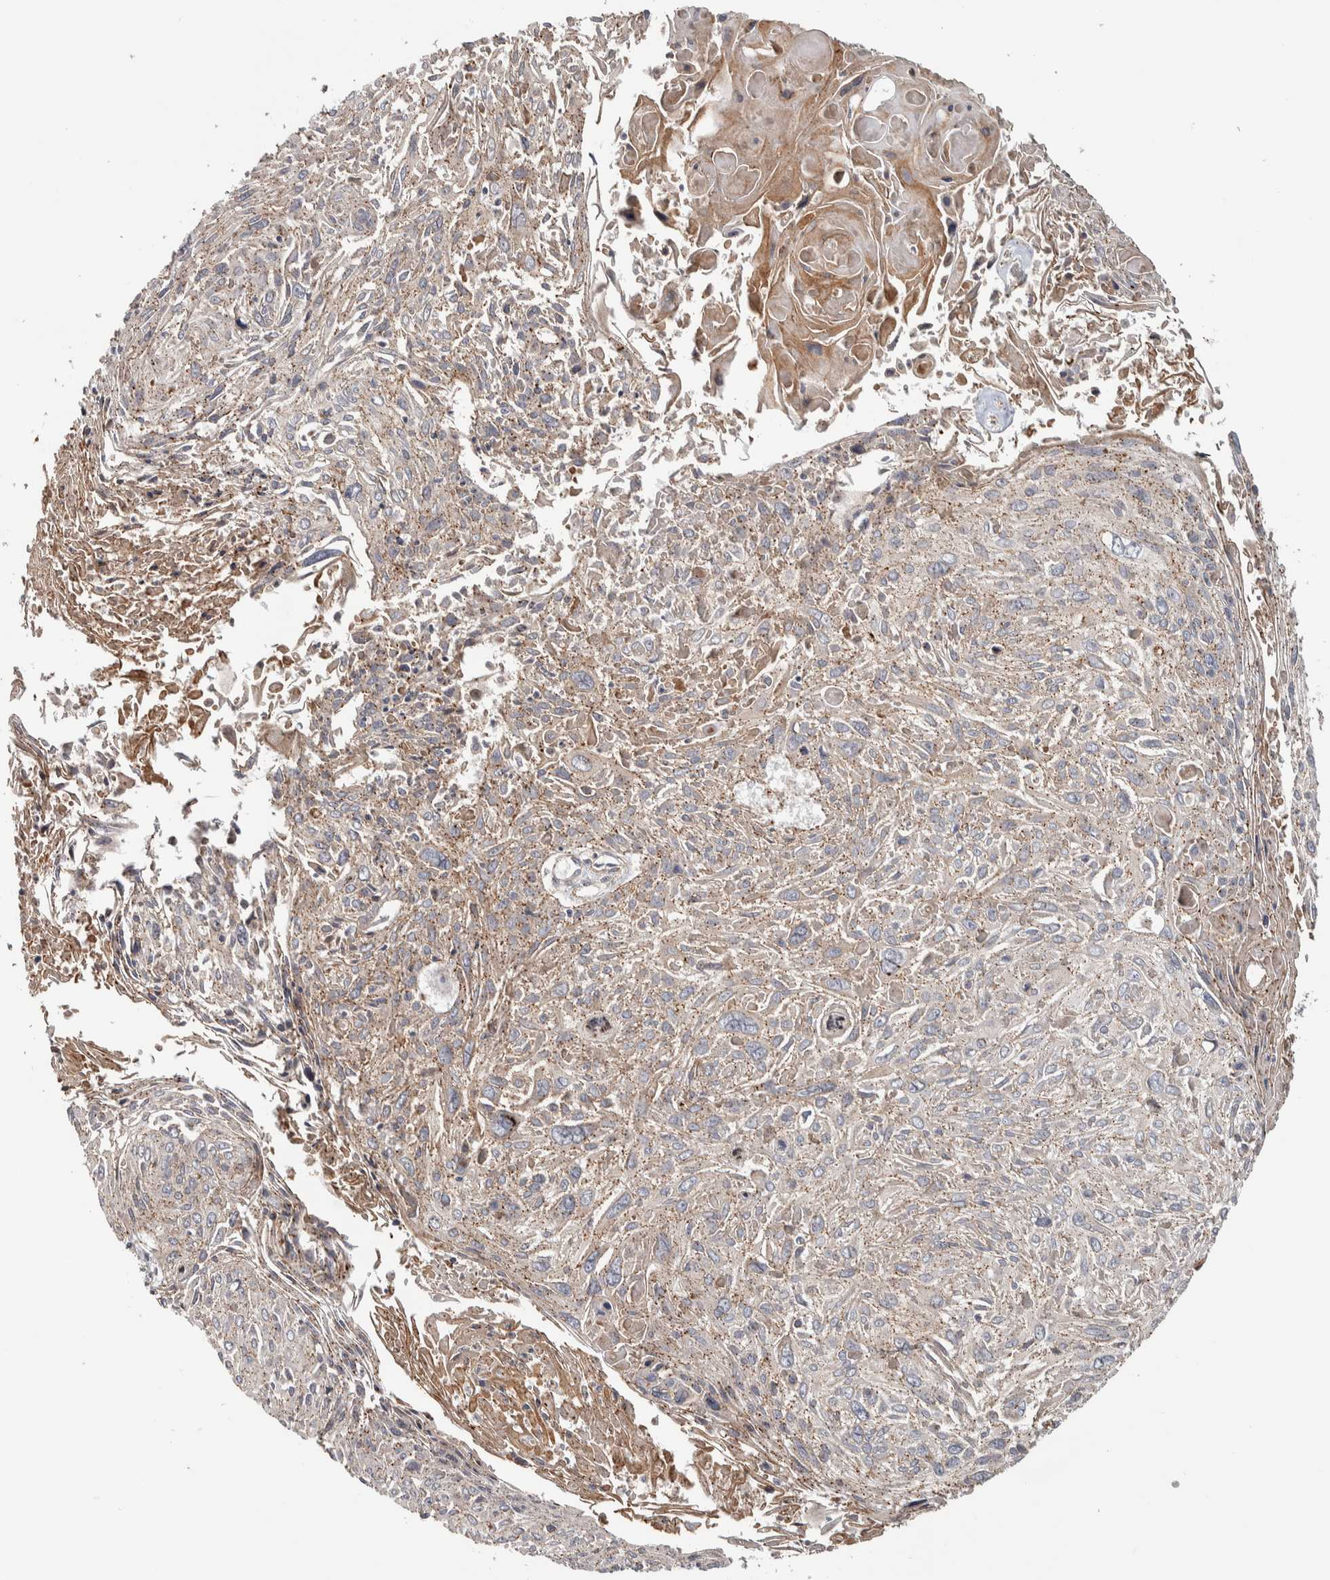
{"staining": {"intensity": "moderate", "quantity": ">75%", "location": "cytoplasmic/membranous"}, "tissue": "cervical cancer", "cell_type": "Tumor cells", "image_type": "cancer", "snomed": [{"axis": "morphology", "description": "Squamous cell carcinoma, NOS"}, {"axis": "topography", "description": "Cervix"}], "caption": "Cervical cancer stained for a protein (brown) shows moderate cytoplasmic/membranous positive positivity in approximately >75% of tumor cells.", "gene": "CHMP4C", "patient": {"sex": "female", "age": 51}}